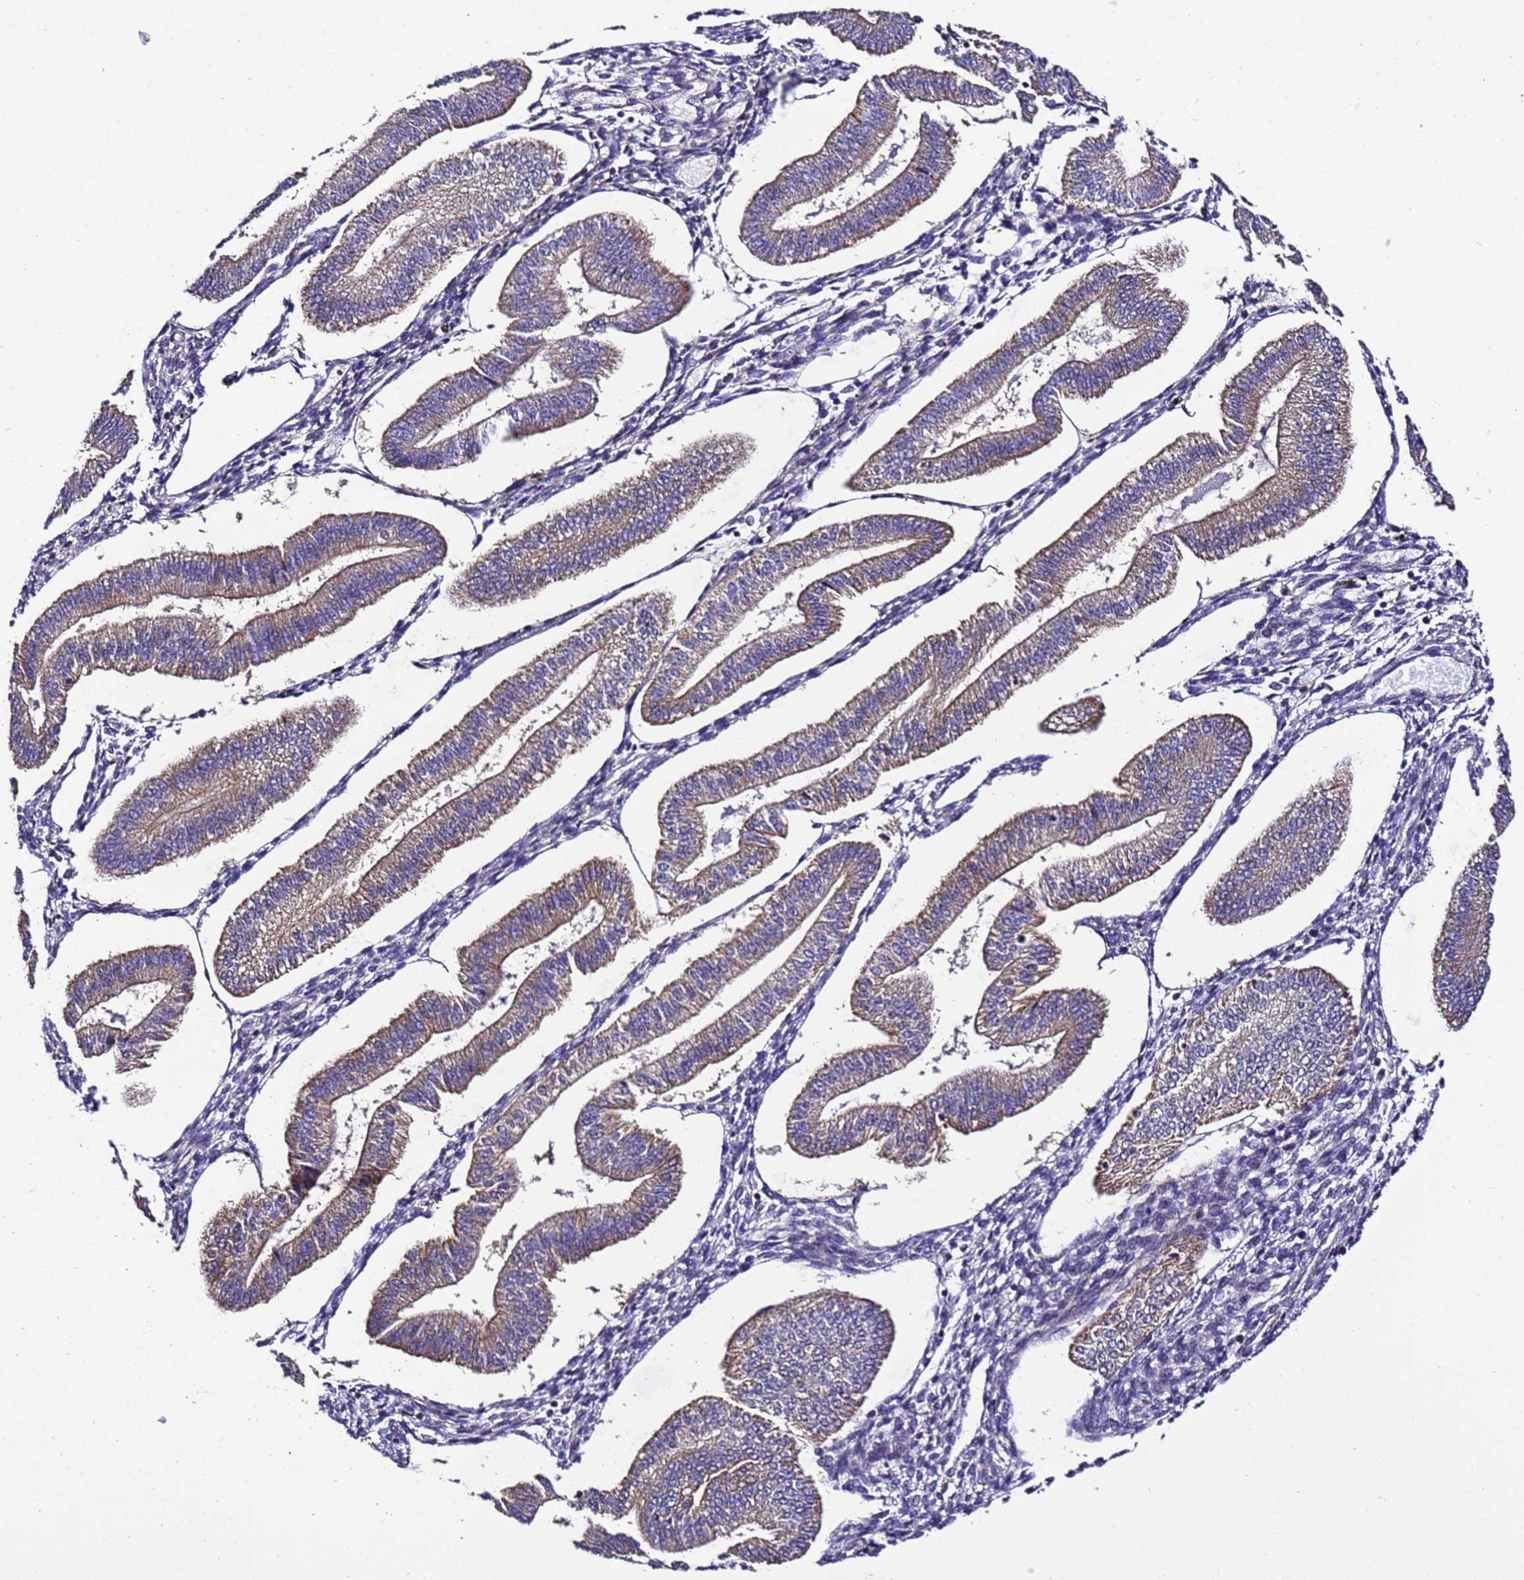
{"staining": {"intensity": "negative", "quantity": "none", "location": "none"}, "tissue": "endometrium", "cell_type": "Cells in endometrial stroma", "image_type": "normal", "snomed": [{"axis": "morphology", "description": "Normal tissue, NOS"}, {"axis": "topography", "description": "Endometrium"}], "caption": "Immunohistochemistry image of benign endometrium: human endometrium stained with DAB (3,3'-diaminobenzidine) exhibits no significant protein staining in cells in endometrial stroma.", "gene": "ZNF417", "patient": {"sex": "female", "age": 34}}